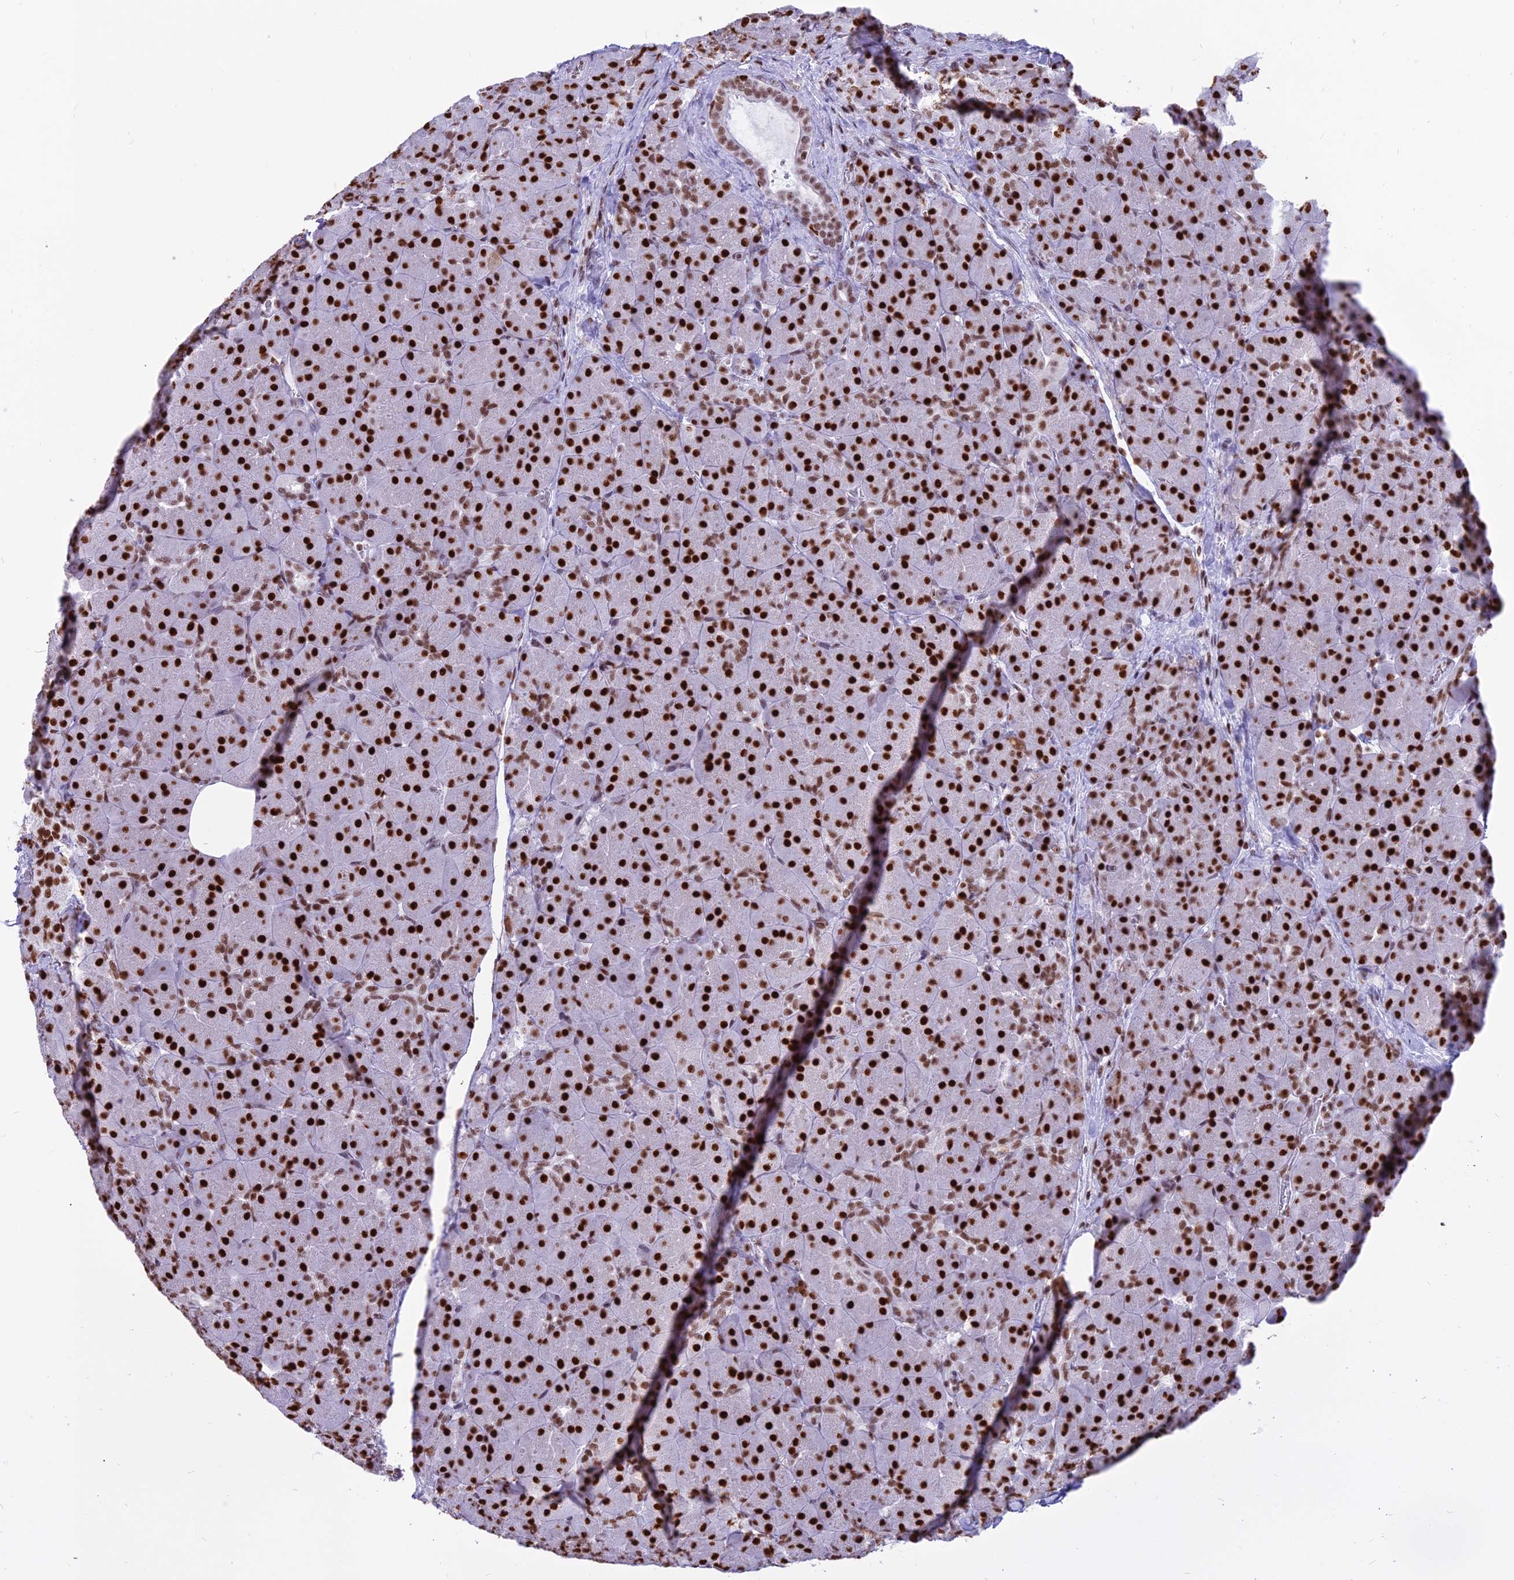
{"staining": {"intensity": "strong", "quantity": ">75%", "location": "nuclear"}, "tissue": "pancreas", "cell_type": "Exocrine glandular cells", "image_type": "normal", "snomed": [{"axis": "morphology", "description": "Normal tissue, NOS"}, {"axis": "topography", "description": "Pancreas"}], "caption": "Unremarkable pancreas demonstrates strong nuclear positivity in about >75% of exocrine glandular cells.", "gene": "PARP1", "patient": {"sex": "male", "age": 66}}